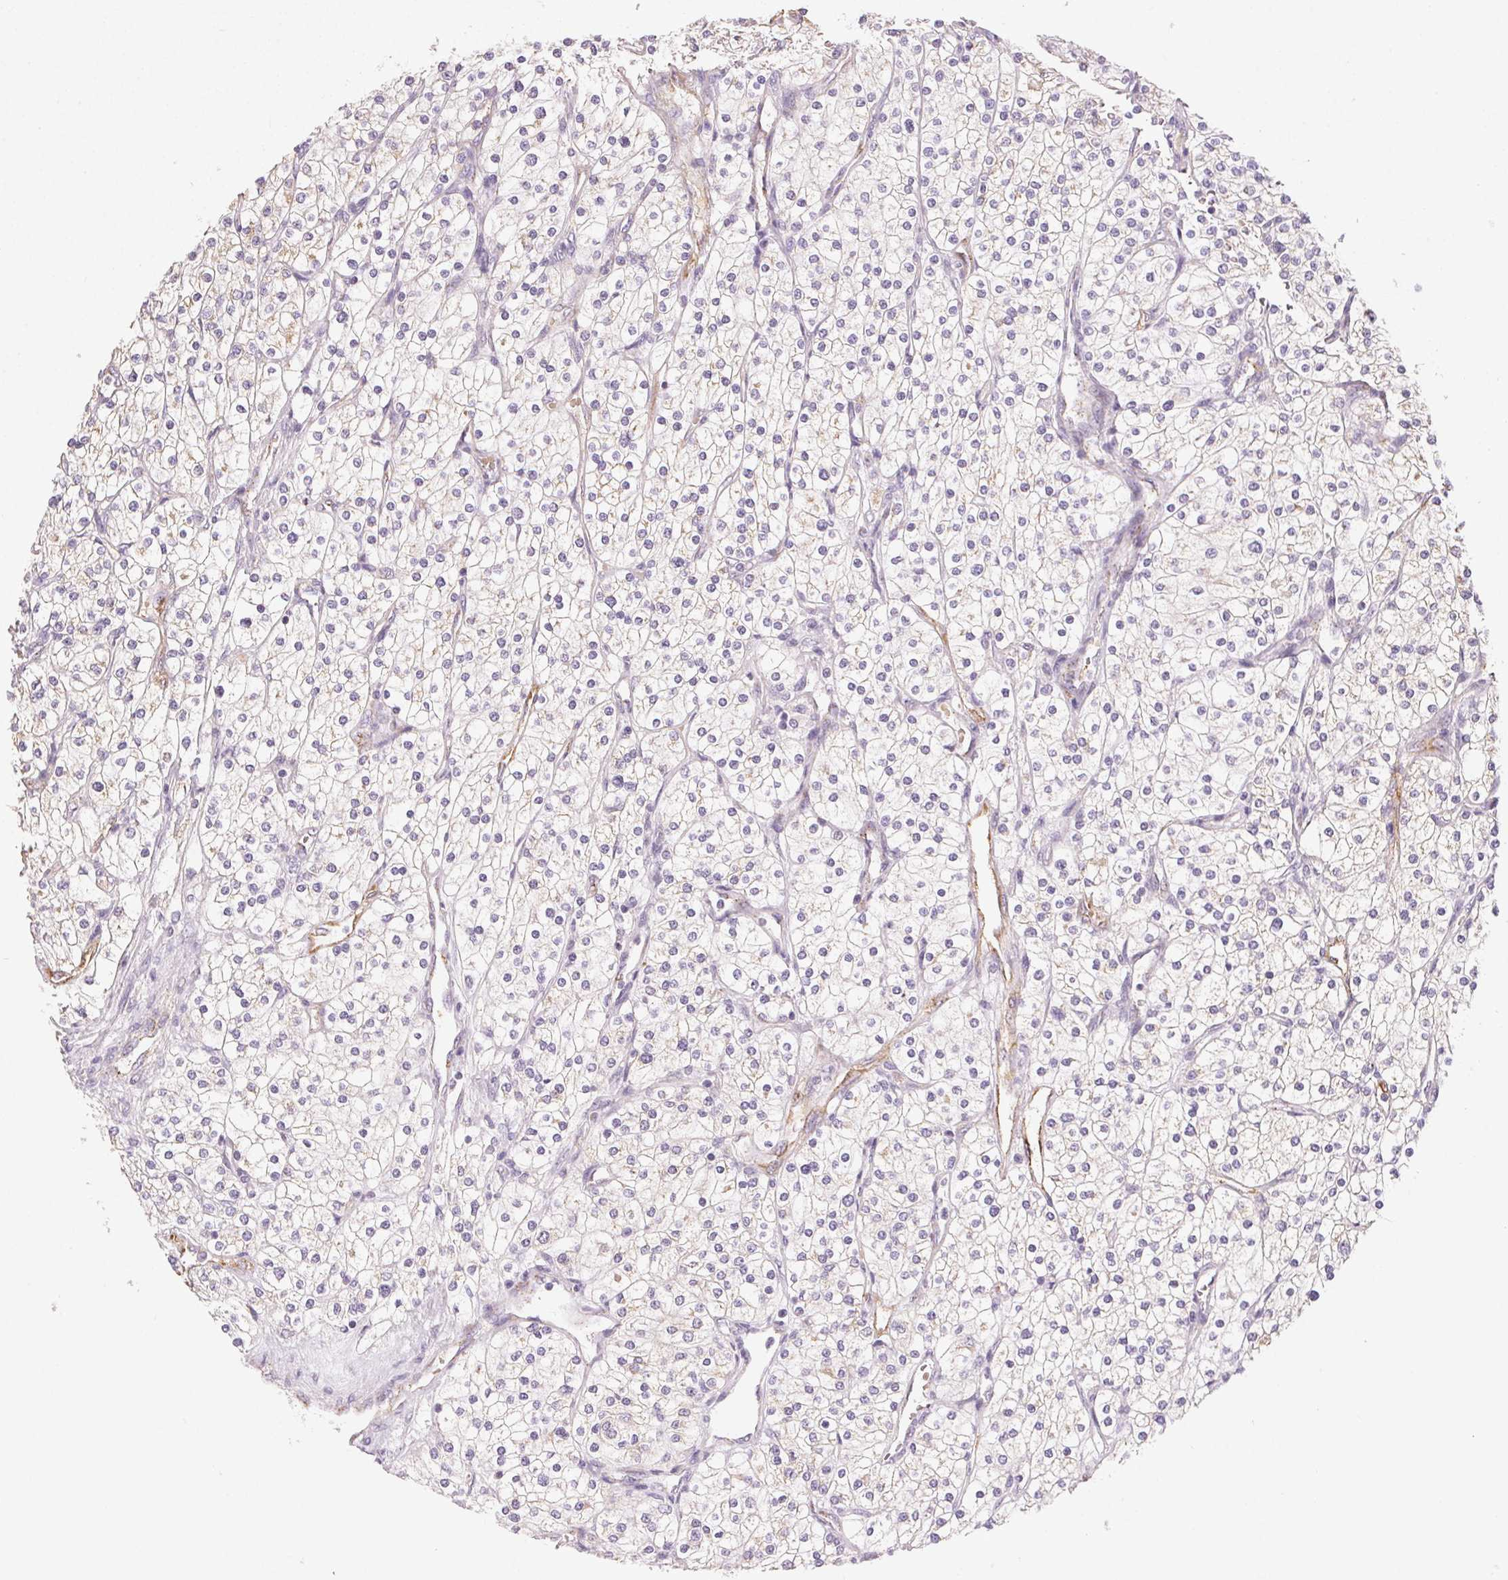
{"staining": {"intensity": "negative", "quantity": "none", "location": "none"}, "tissue": "renal cancer", "cell_type": "Tumor cells", "image_type": "cancer", "snomed": [{"axis": "morphology", "description": "Adenocarcinoma, NOS"}, {"axis": "topography", "description": "Kidney"}], "caption": "Photomicrograph shows no protein staining in tumor cells of adenocarcinoma (renal) tissue.", "gene": "SMYD1", "patient": {"sex": "male", "age": 80}}